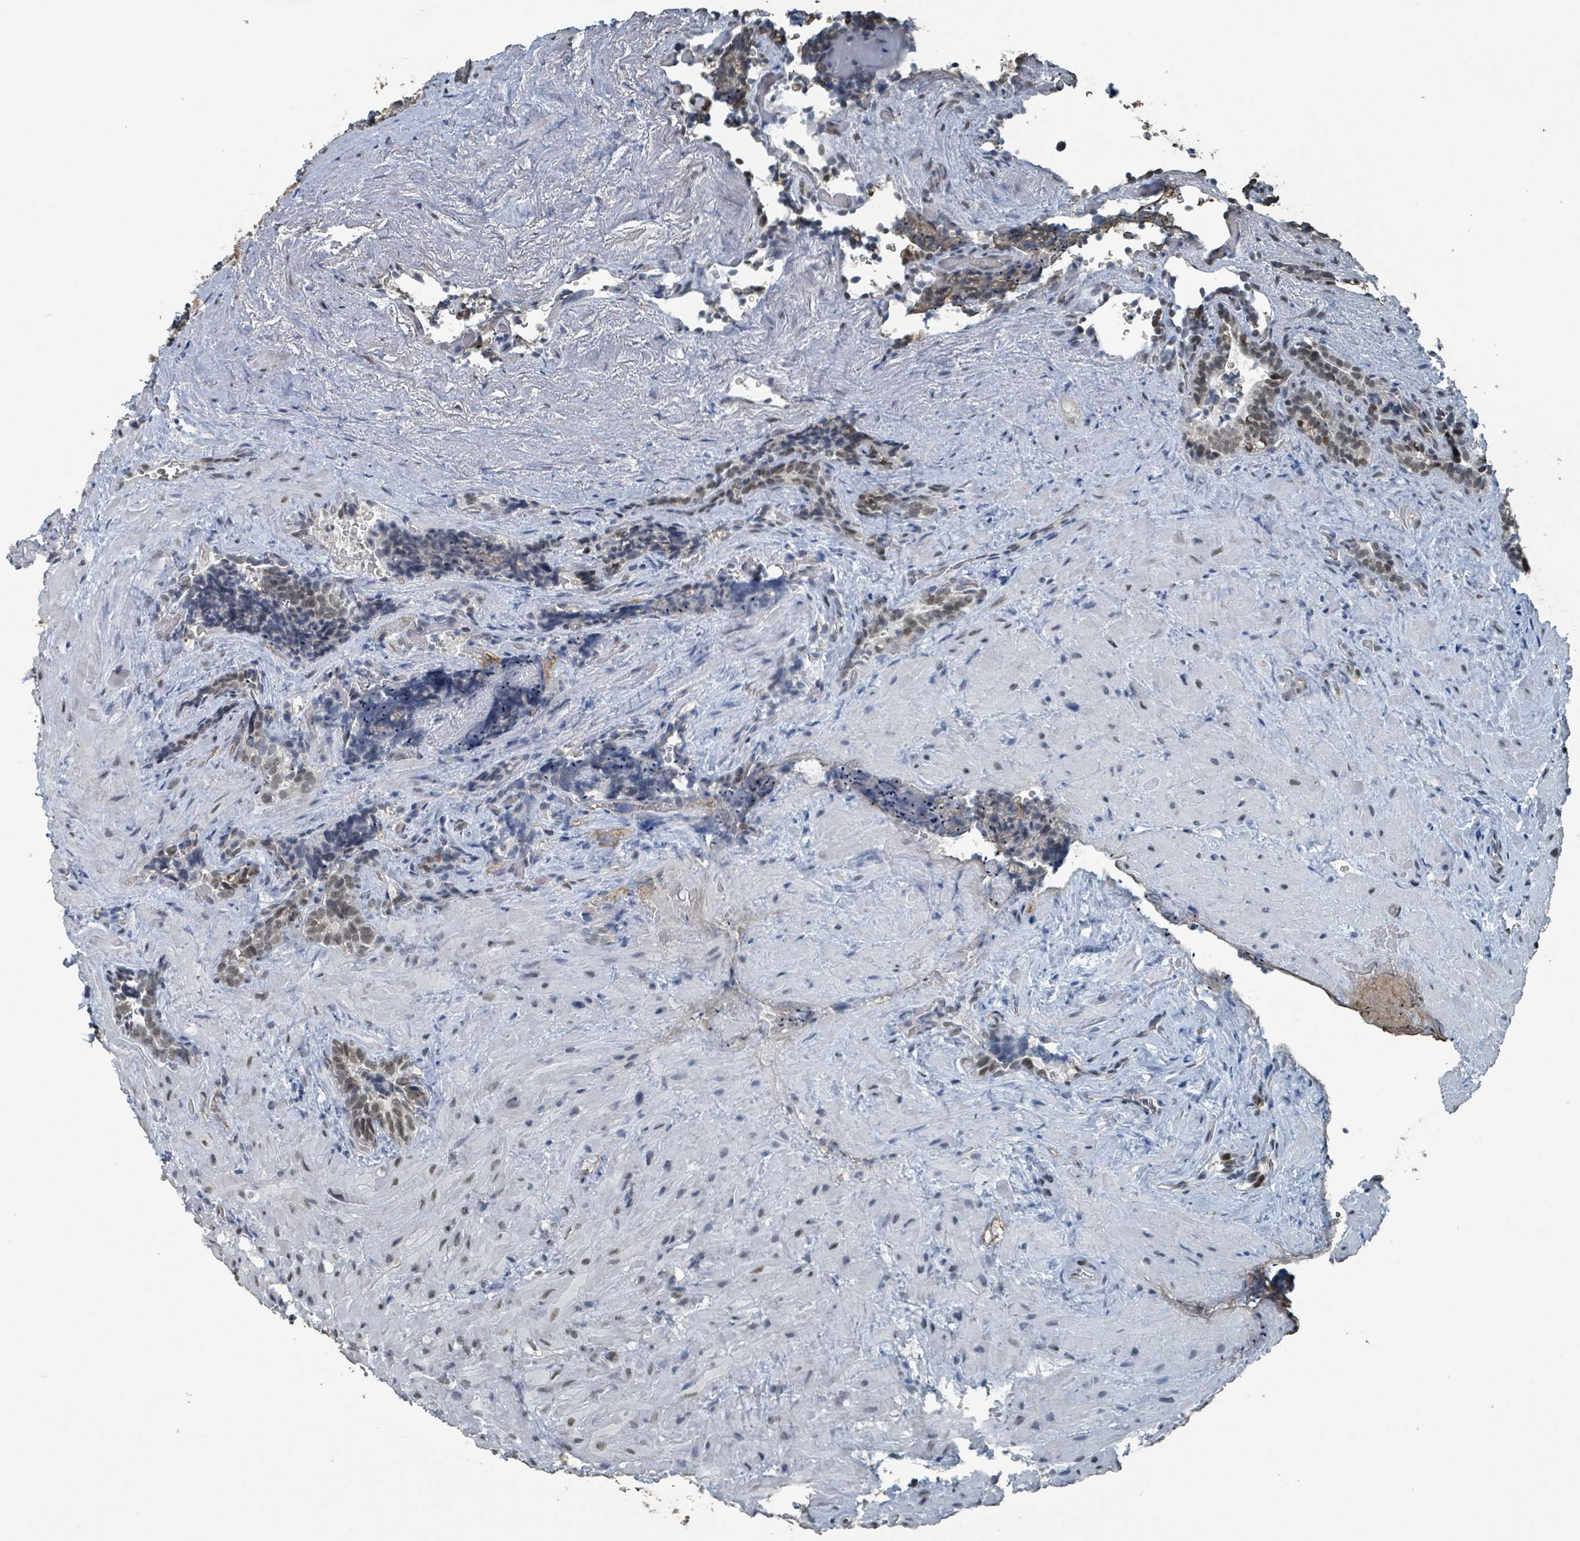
{"staining": {"intensity": "weak", "quantity": "25%-75%", "location": "nuclear"}, "tissue": "seminal vesicle", "cell_type": "Glandular cells", "image_type": "normal", "snomed": [{"axis": "morphology", "description": "Normal tissue, NOS"}, {"axis": "topography", "description": "Seminal veicle"}], "caption": "This image demonstrates immunohistochemistry (IHC) staining of benign human seminal vesicle, with low weak nuclear expression in about 25%-75% of glandular cells.", "gene": "PHIP", "patient": {"sex": "male", "age": 62}}